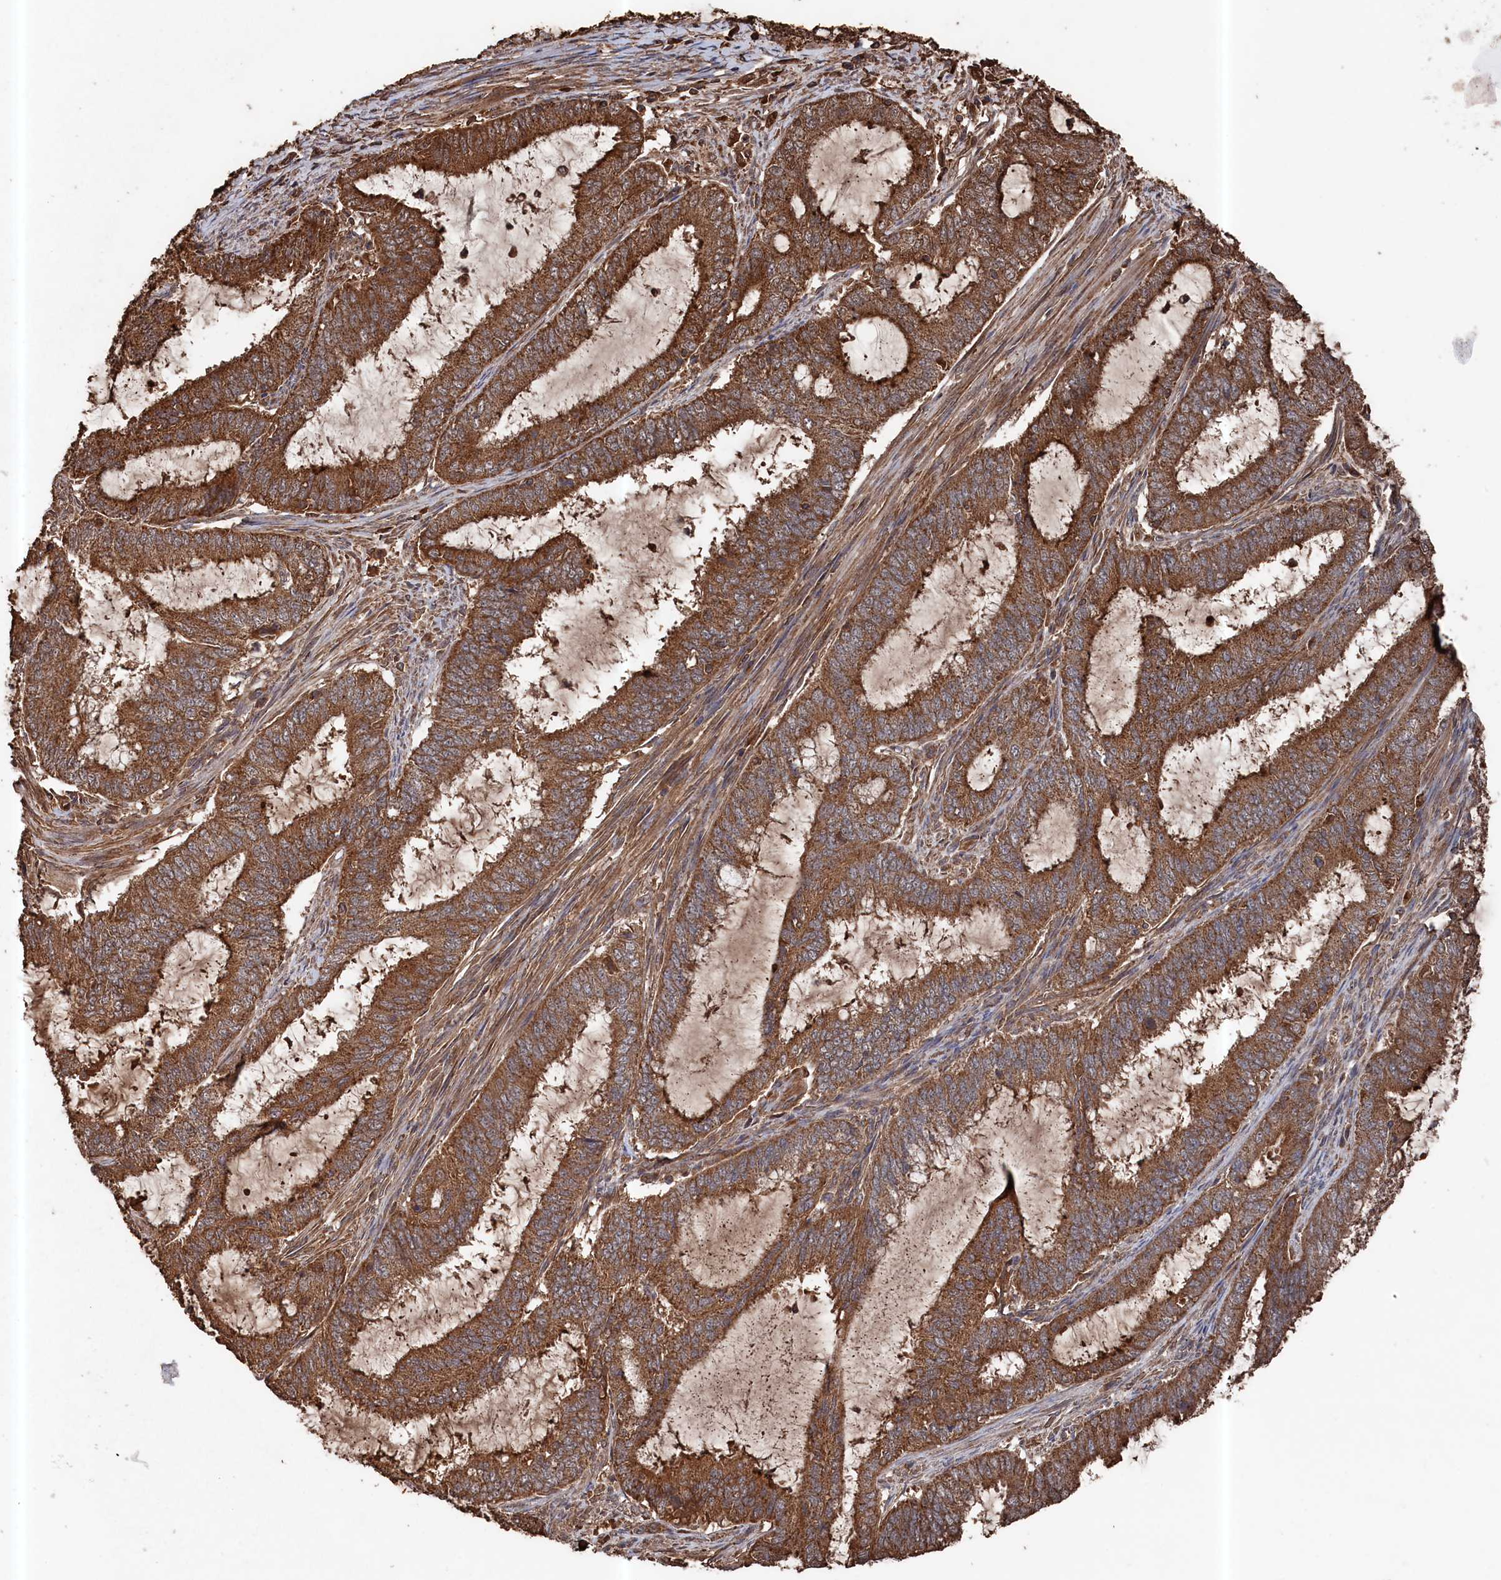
{"staining": {"intensity": "strong", "quantity": ">75%", "location": "cytoplasmic/membranous"}, "tissue": "endometrial cancer", "cell_type": "Tumor cells", "image_type": "cancer", "snomed": [{"axis": "morphology", "description": "Adenocarcinoma, NOS"}, {"axis": "topography", "description": "Endometrium"}], "caption": "Endometrial adenocarcinoma stained with IHC shows strong cytoplasmic/membranous expression in approximately >75% of tumor cells.", "gene": "SNX33", "patient": {"sex": "female", "age": 51}}